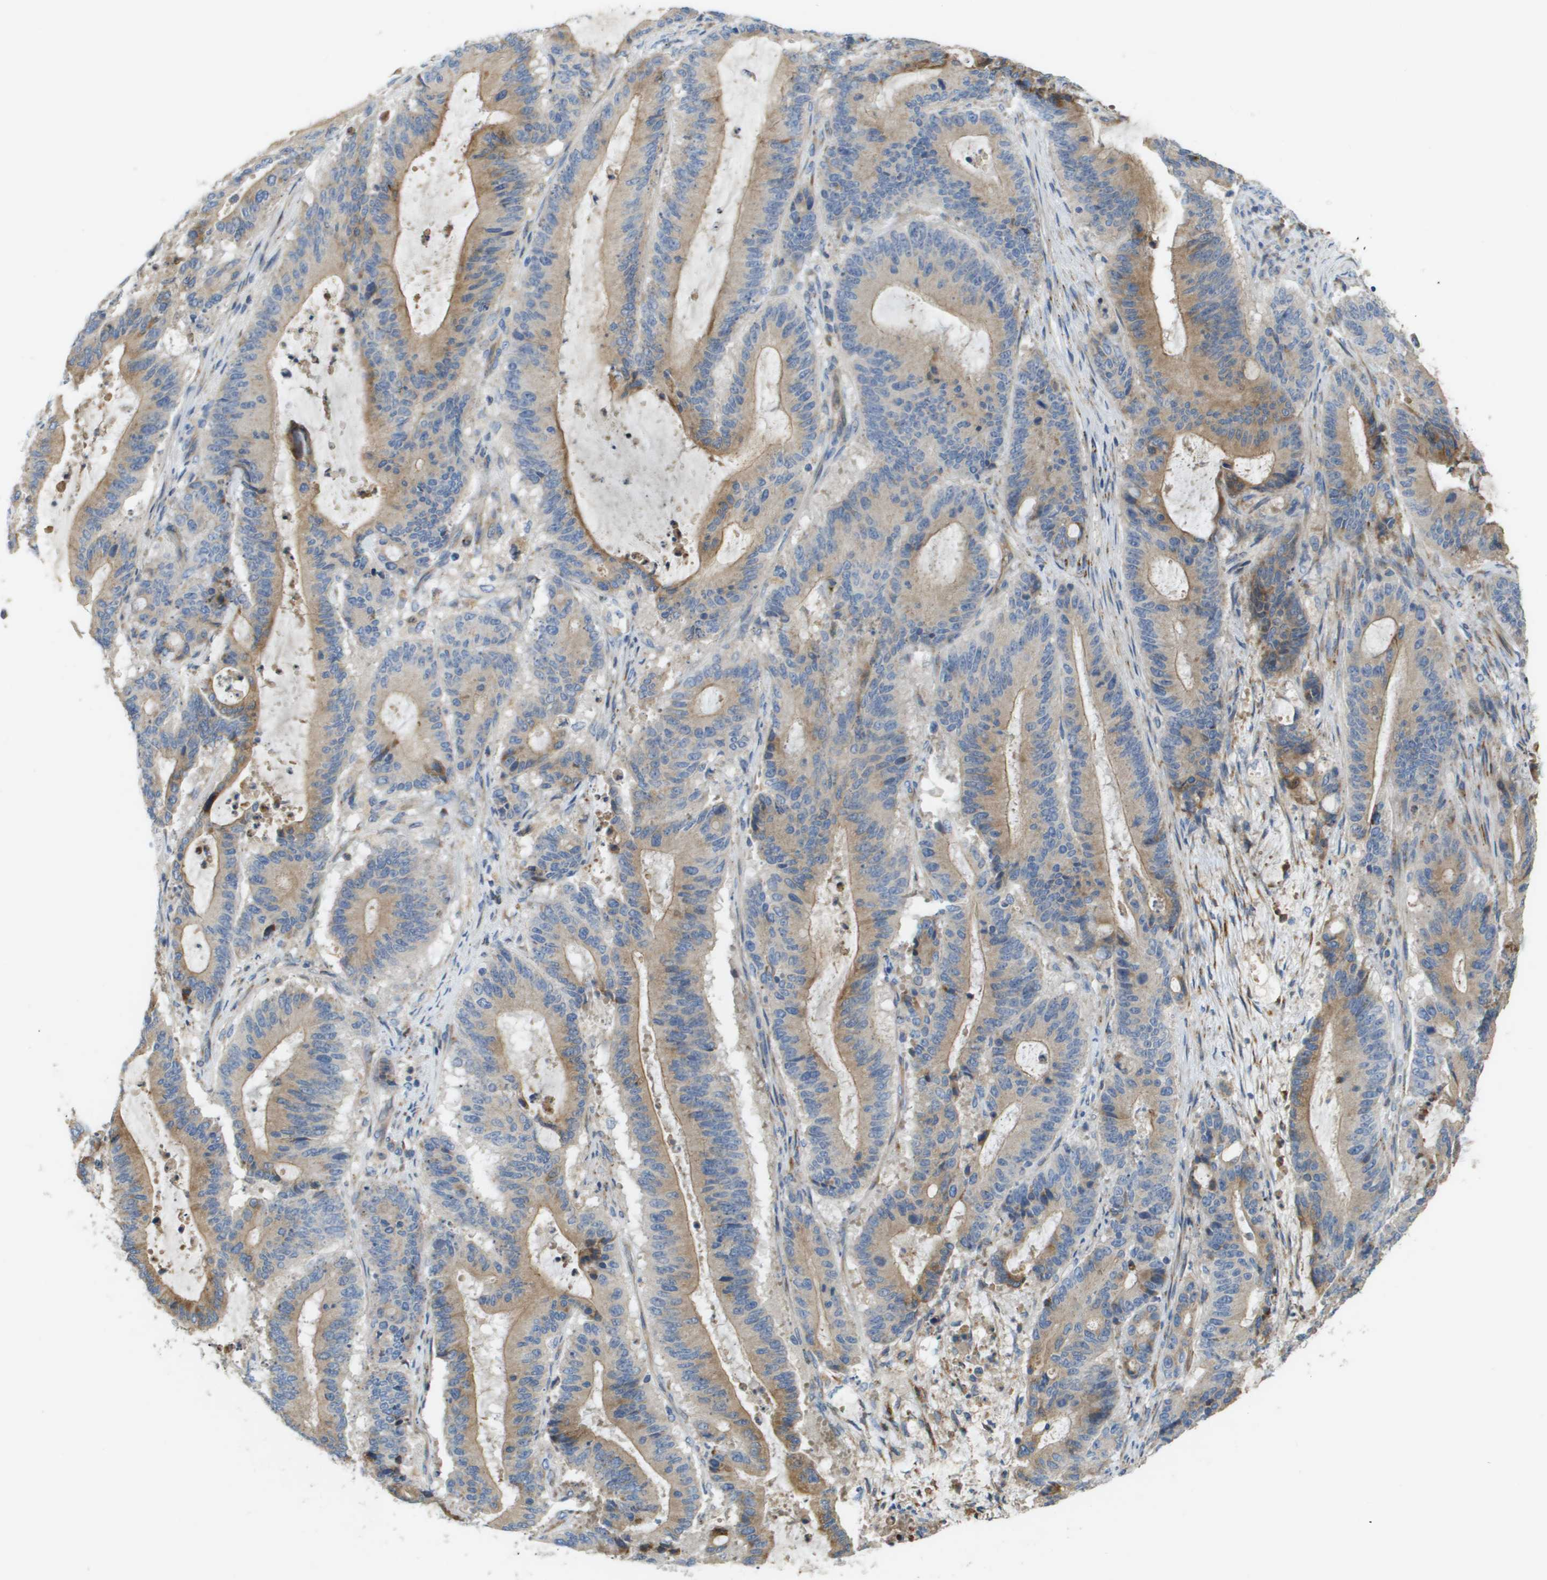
{"staining": {"intensity": "moderate", "quantity": ">75%", "location": "cytoplasmic/membranous"}, "tissue": "liver cancer", "cell_type": "Tumor cells", "image_type": "cancer", "snomed": [{"axis": "morphology", "description": "Cholangiocarcinoma"}, {"axis": "topography", "description": "Liver"}], "caption": "About >75% of tumor cells in cholangiocarcinoma (liver) demonstrate moderate cytoplasmic/membranous protein expression as visualized by brown immunohistochemical staining.", "gene": "CASP10", "patient": {"sex": "female", "age": 73}}